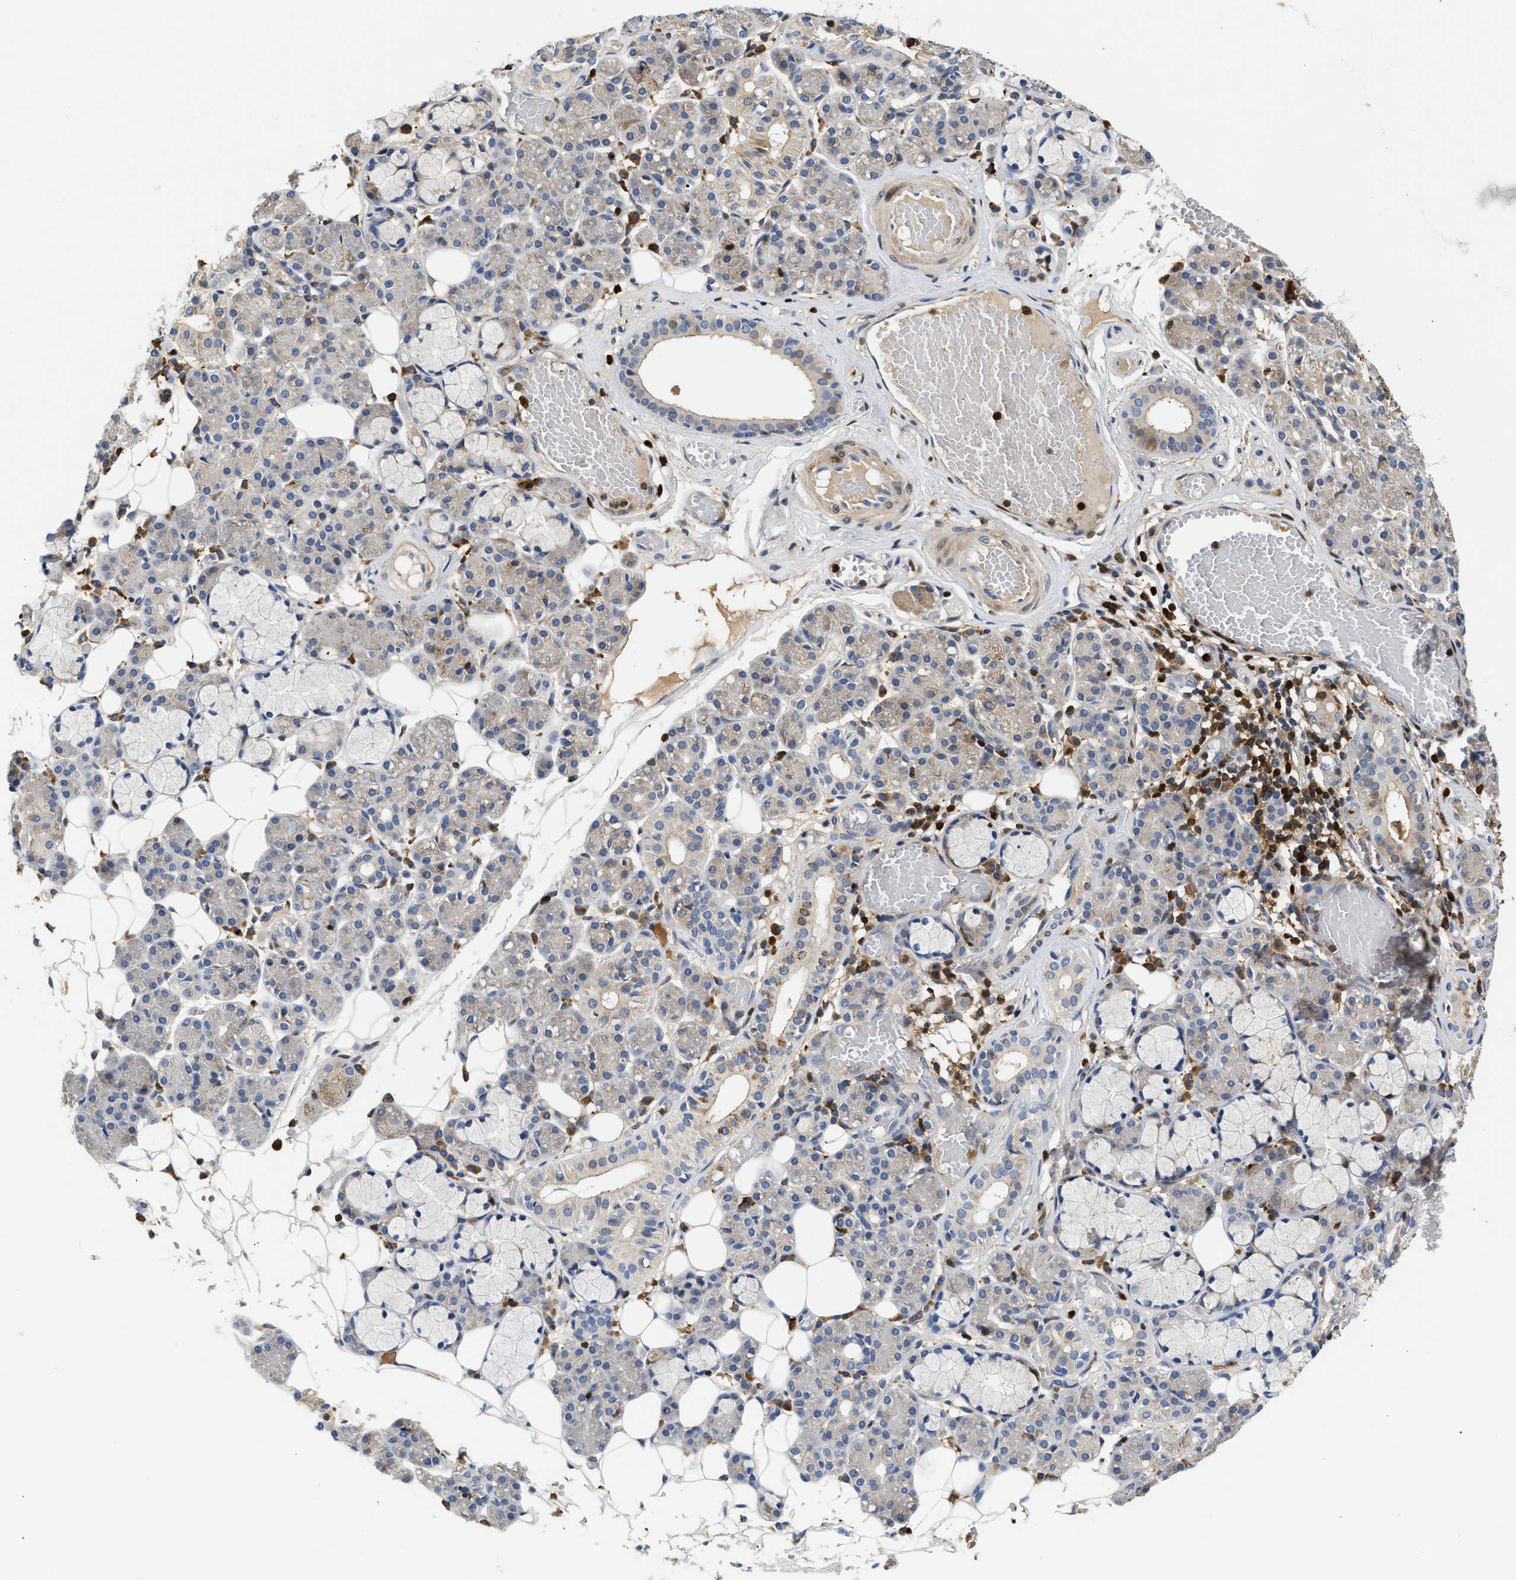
{"staining": {"intensity": "weak", "quantity": "<25%", "location": "cytoplasmic/membranous"}, "tissue": "salivary gland", "cell_type": "Glandular cells", "image_type": "normal", "snomed": [{"axis": "morphology", "description": "Normal tissue, NOS"}, {"axis": "topography", "description": "Salivary gland"}], "caption": "Glandular cells are negative for brown protein staining in normal salivary gland. (Immunohistochemistry (ihc), brightfield microscopy, high magnification).", "gene": "SLIT2", "patient": {"sex": "male", "age": 63}}